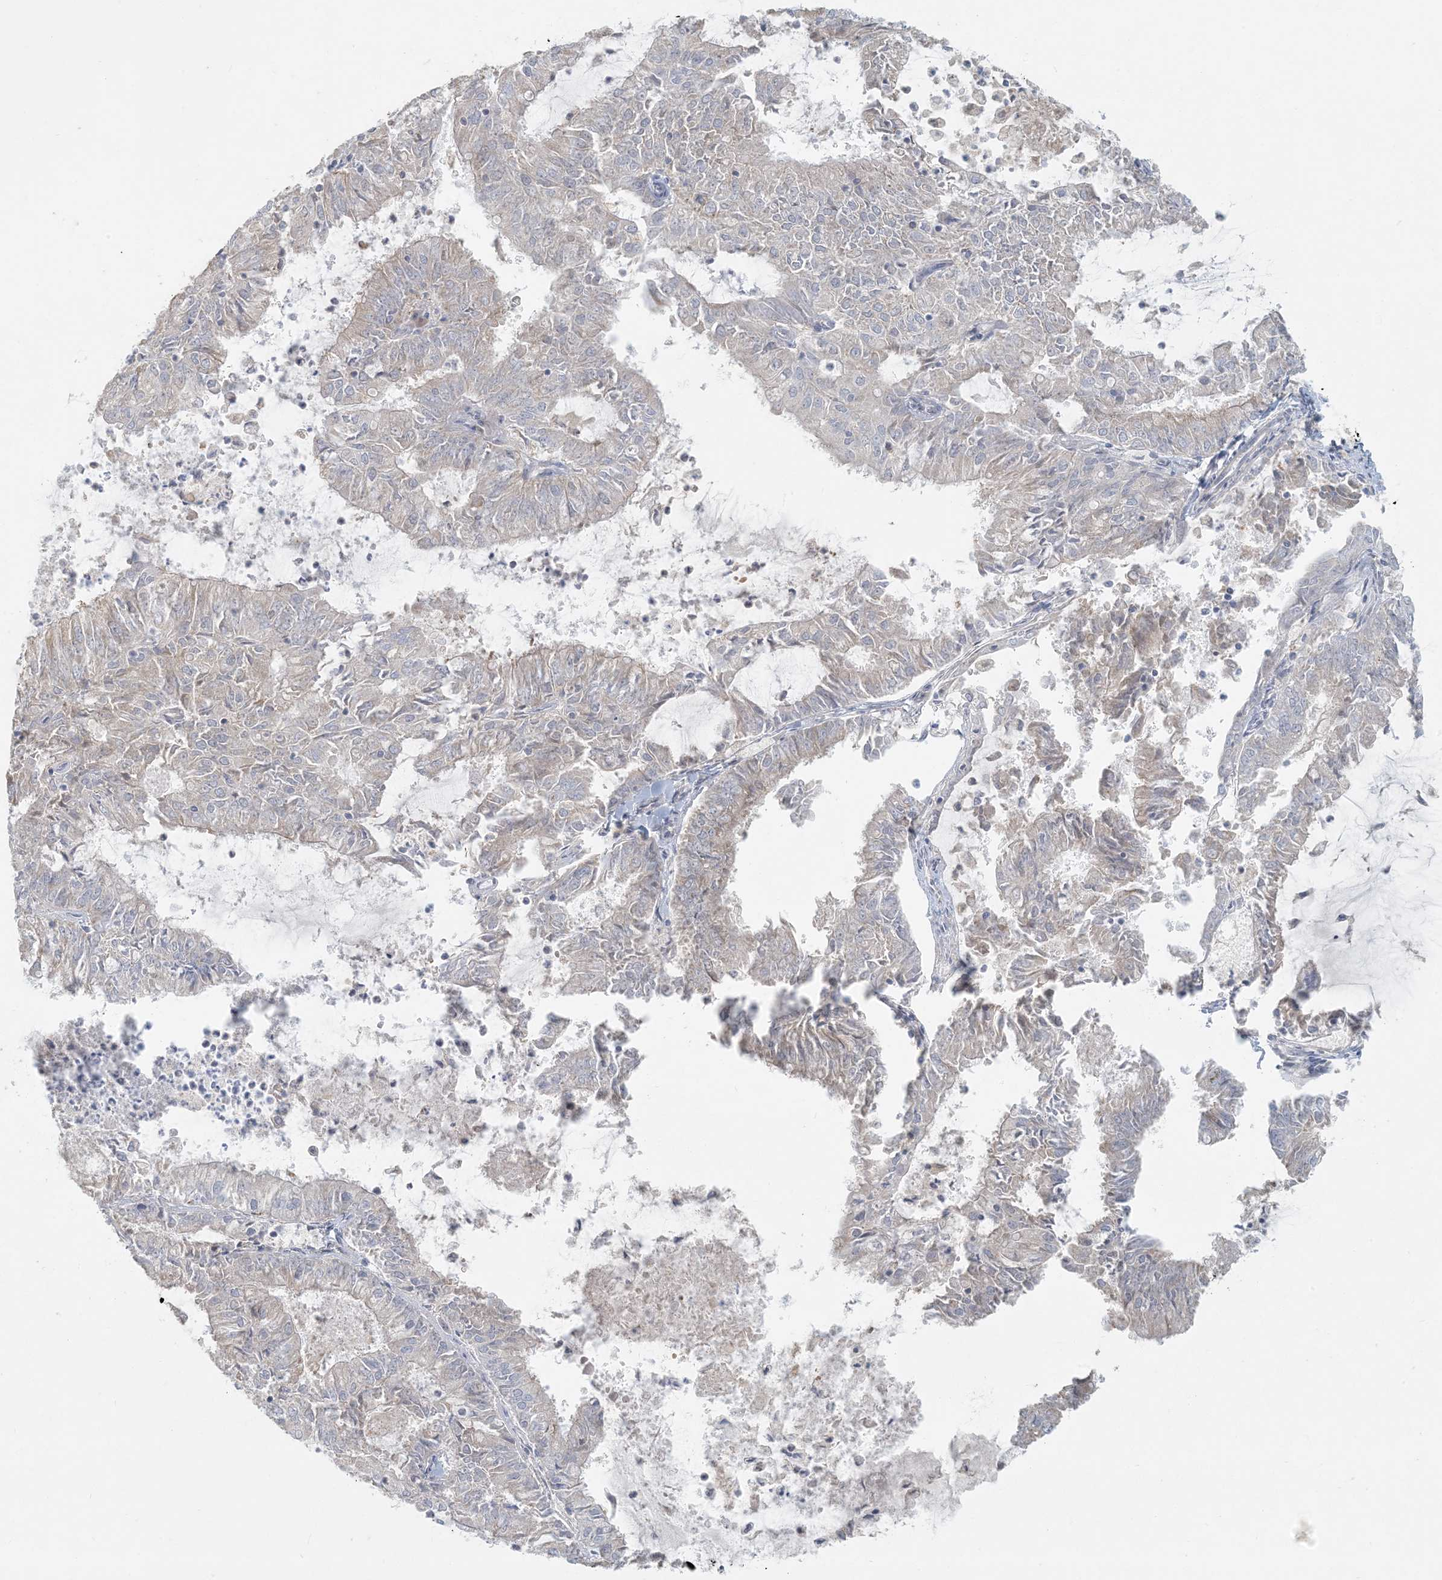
{"staining": {"intensity": "negative", "quantity": "none", "location": "none"}, "tissue": "endometrial cancer", "cell_type": "Tumor cells", "image_type": "cancer", "snomed": [{"axis": "morphology", "description": "Adenocarcinoma, NOS"}, {"axis": "topography", "description": "Endometrium"}], "caption": "High power microscopy histopathology image of an IHC photomicrograph of adenocarcinoma (endometrial), revealing no significant staining in tumor cells. (DAB IHC with hematoxylin counter stain).", "gene": "HACL1", "patient": {"sex": "female", "age": 57}}